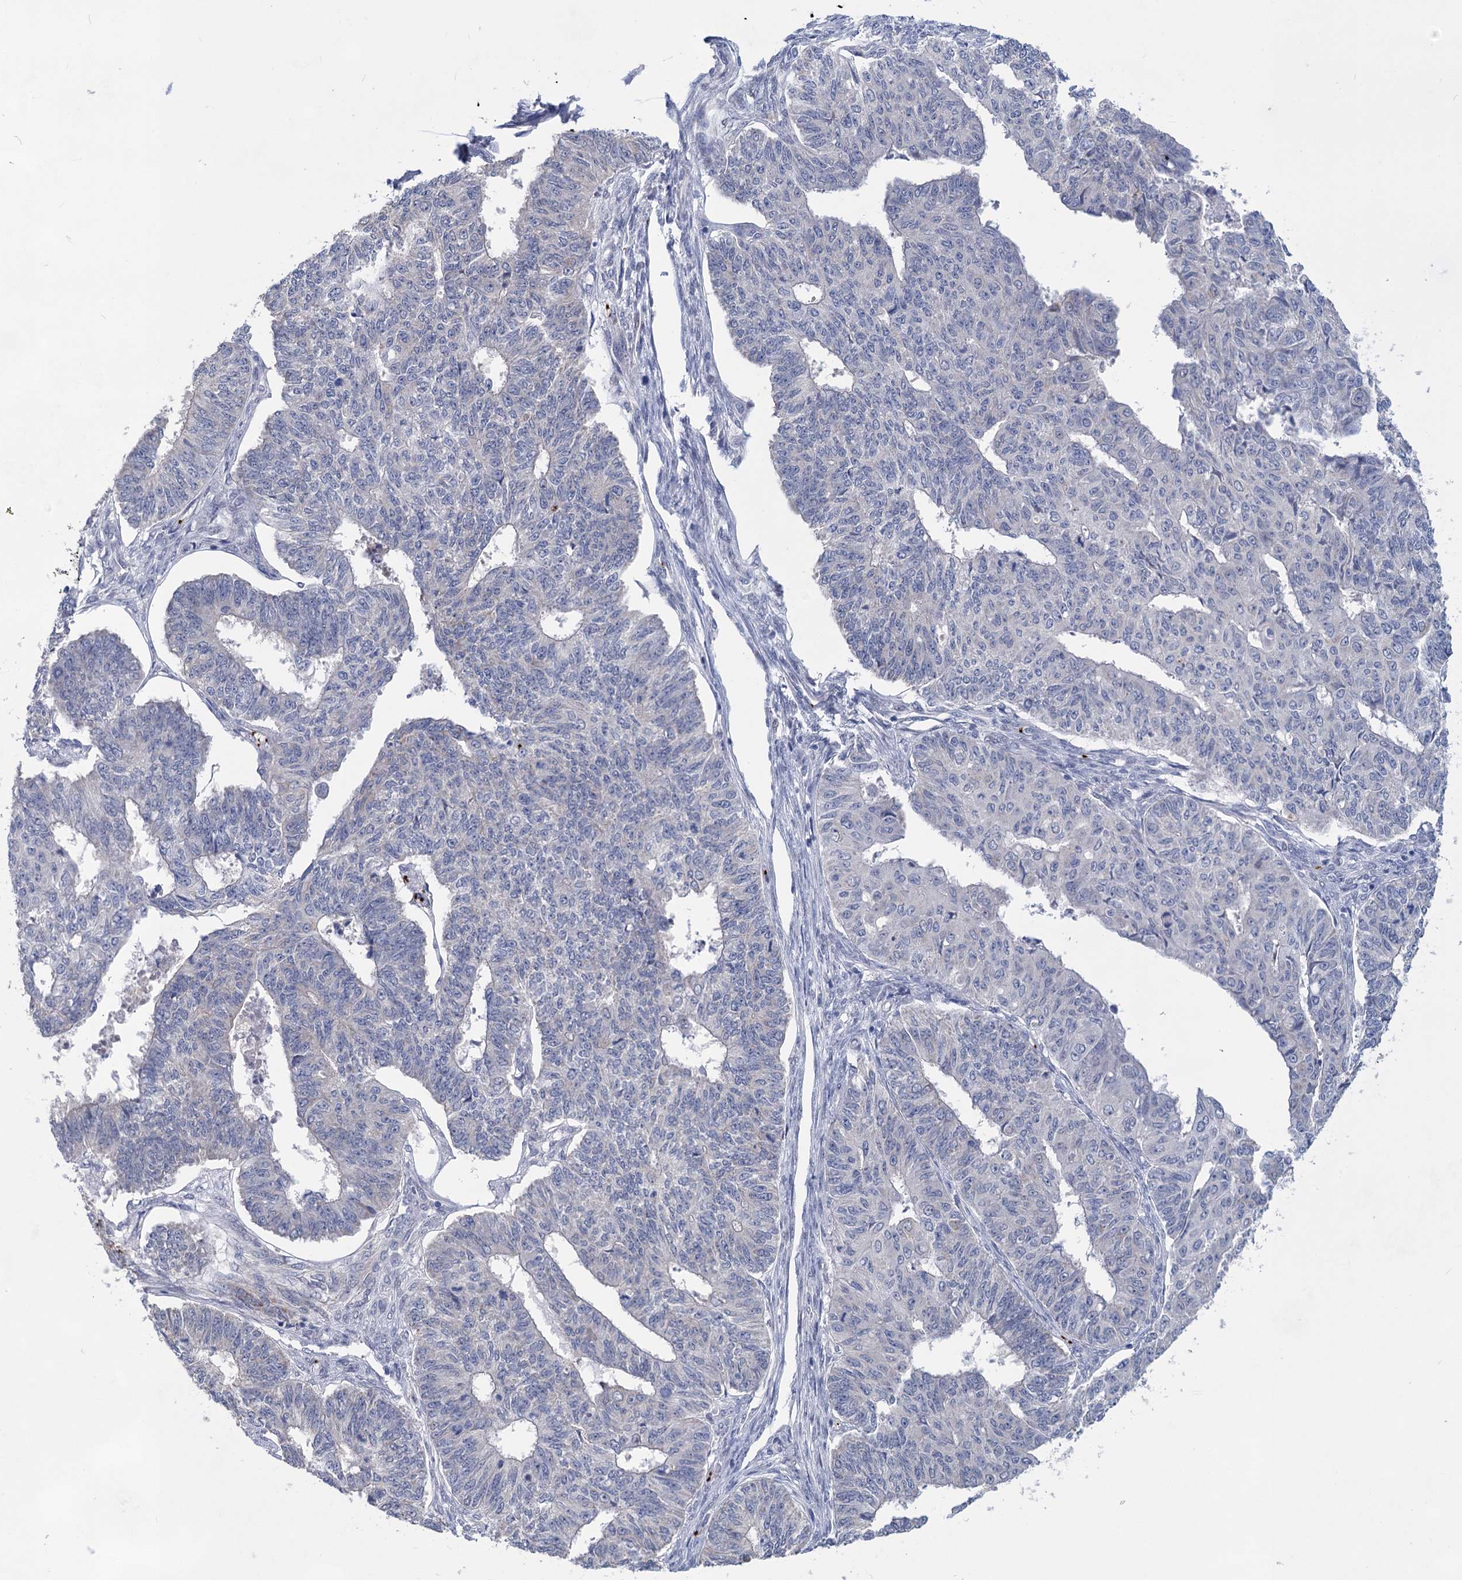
{"staining": {"intensity": "negative", "quantity": "none", "location": "none"}, "tissue": "endometrial cancer", "cell_type": "Tumor cells", "image_type": "cancer", "snomed": [{"axis": "morphology", "description": "Adenocarcinoma, NOS"}, {"axis": "topography", "description": "Endometrium"}], "caption": "Human adenocarcinoma (endometrial) stained for a protein using immunohistochemistry shows no staining in tumor cells.", "gene": "MON2", "patient": {"sex": "female", "age": 32}}